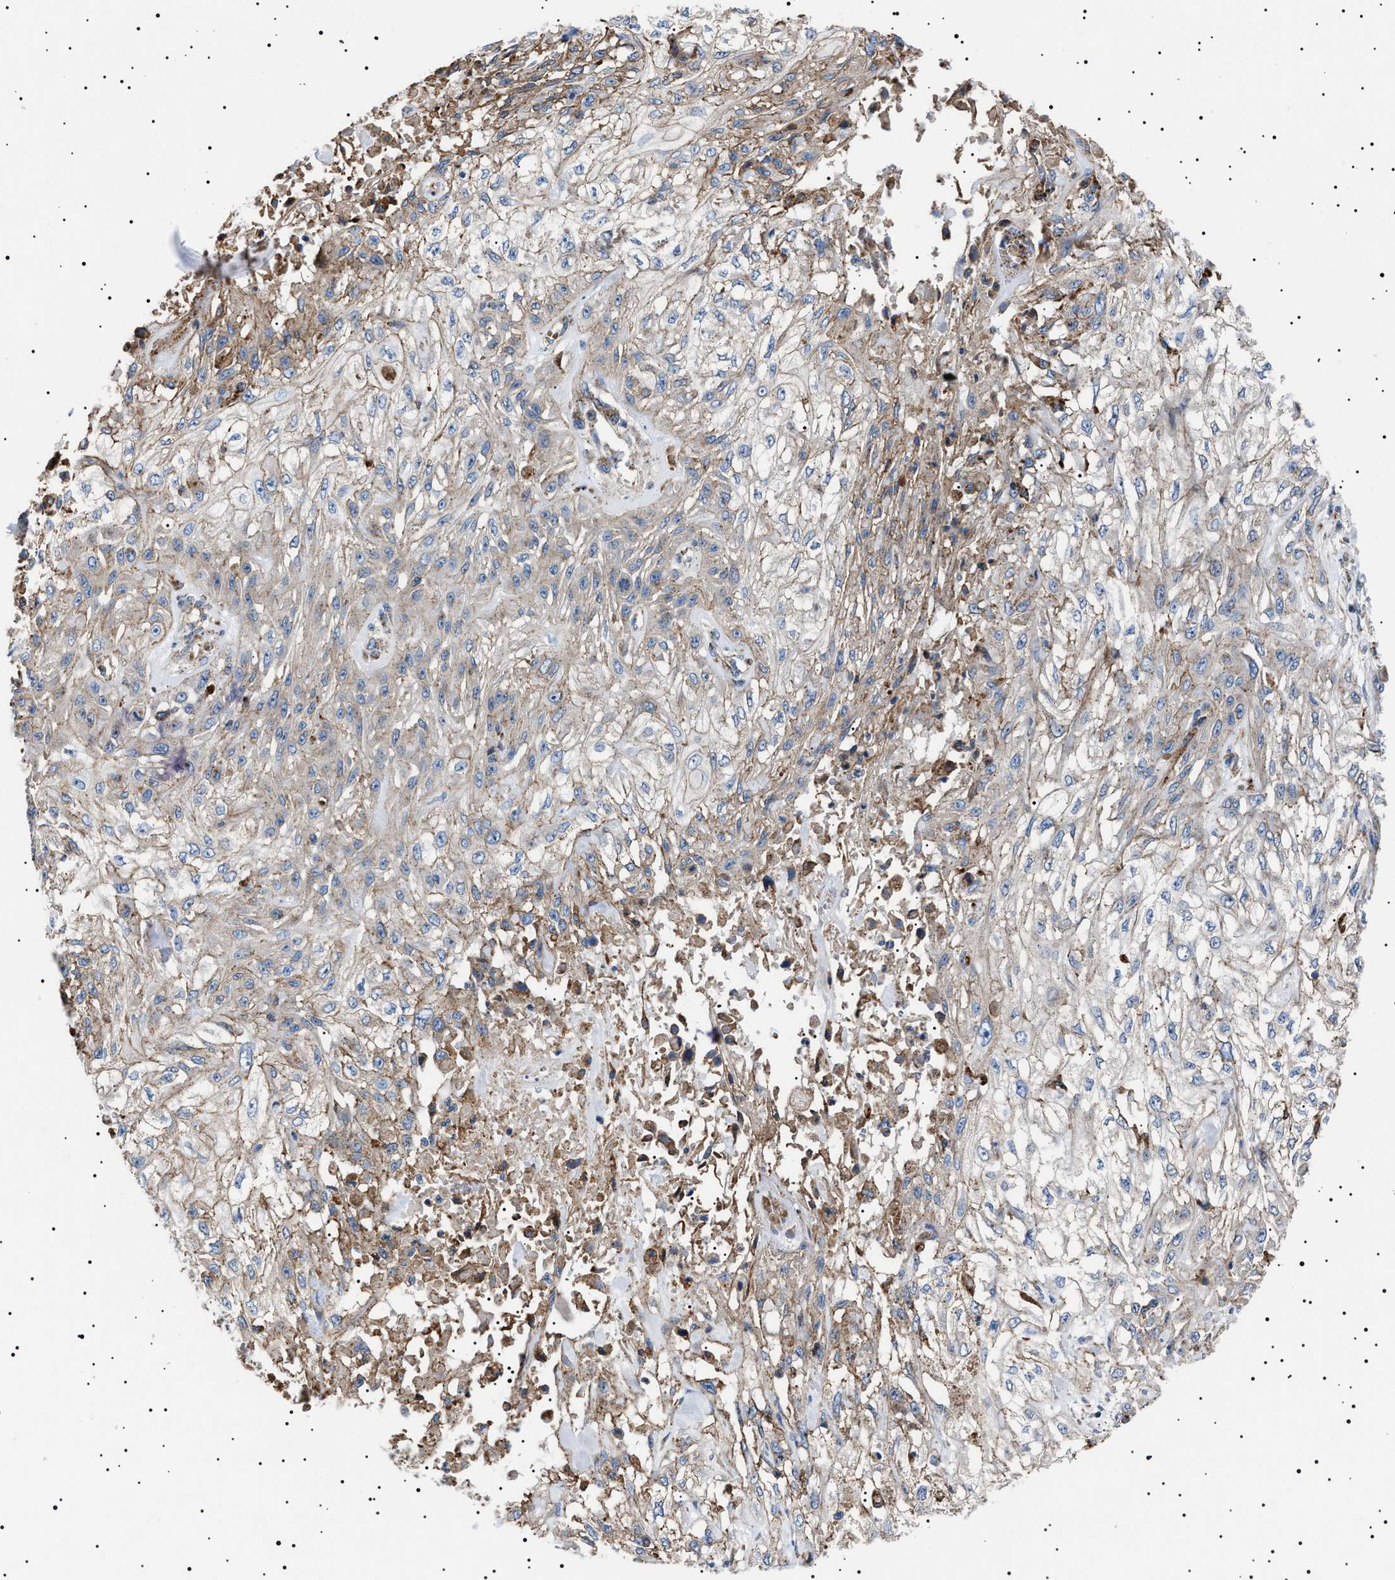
{"staining": {"intensity": "weak", "quantity": "25%-75%", "location": "cytoplasmic/membranous"}, "tissue": "skin cancer", "cell_type": "Tumor cells", "image_type": "cancer", "snomed": [{"axis": "morphology", "description": "Squamous cell carcinoma, NOS"}, {"axis": "morphology", "description": "Squamous cell carcinoma, metastatic, NOS"}, {"axis": "topography", "description": "Skin"}, {"axis": "topography", "description": "Lymph node"}], "caption": "Immunohistochemistry of human skin squamous cell carcinoma displays low levels of weak cytoplasmic/membranous expression in approximately 25%-75% of tumor cells. Immunohistochemistry stains the protein of interest in brown and the nuclei are stained blue.", "gene": "NEU1", "patient": {"sex": "male", "age": 75}}